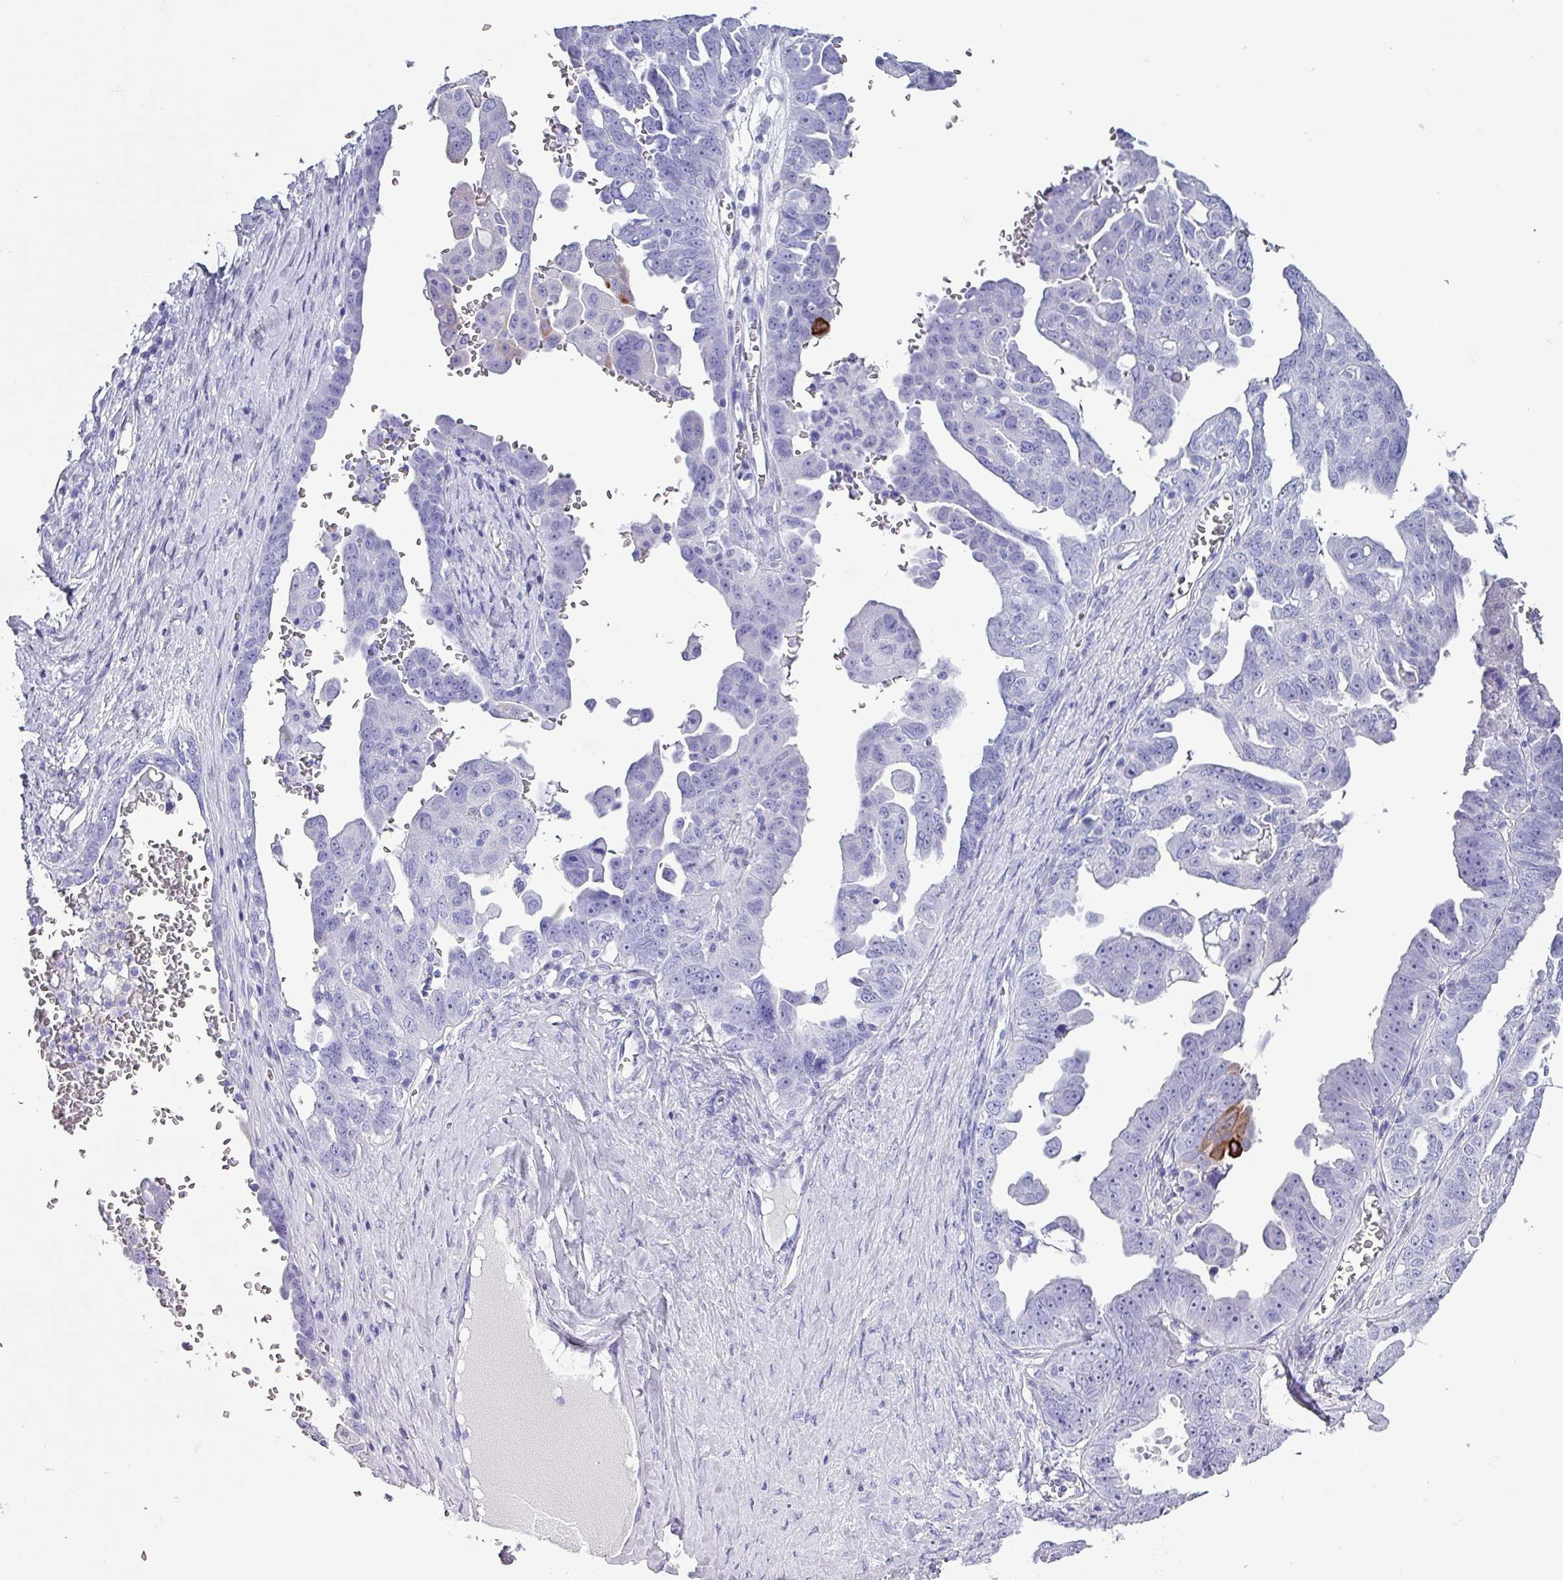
{"staining": {"intensity": "strong", "quantity": "<25%", "location": "cytoplasmic/membranous"}, "tissue": "ovarian cancer", "cell_type": "Tumor cells", "image_type": "cancer", "snomed": [{"axis": "morphology", "description": "Carcinoma, endometroid"}, {"axis": "topography", "description": "Ovary"}], "caption": "There is medium levels of strong cytoplasmic/membranous positivity in tumor cells of ovarian cancer (endometroid carcinoma), as demonstrated by immunohistochemical staining (brown color).", "gene": "KRT6C", "patient": {"sex": "female", "age": 62}}